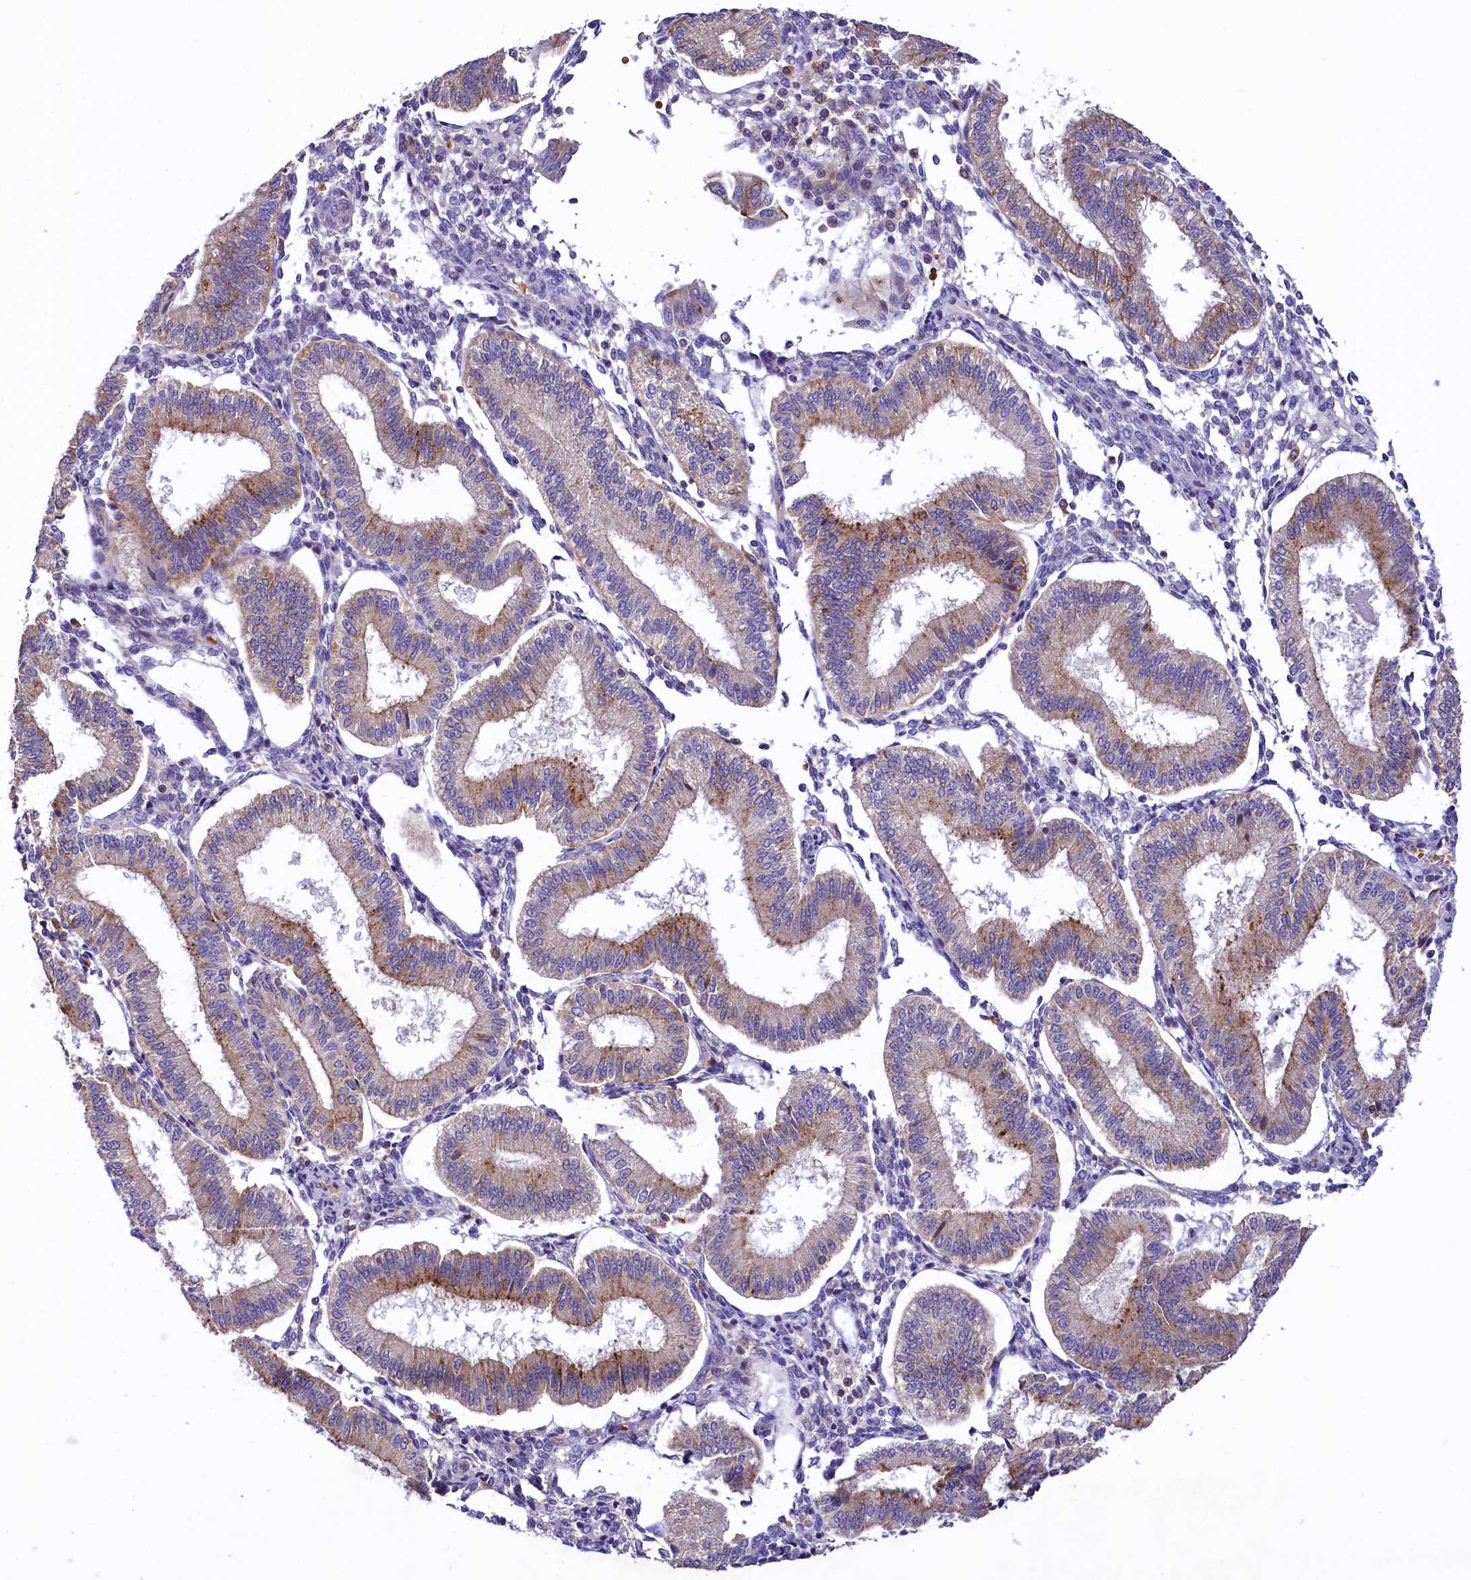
{"staining": {"intensity": "negative", "quantity": "none", "location": "none"}, "tissue": "endometrium", "cell_type": "Cells in endometrial stroma", "image_type": "normal", "snomed": [{"axis": "morphology", "description": "Normal tissue, NOS"}, {"axis": "topography", "description": "Endometrium"}], "caption": "Endometrium was stained to show a protein in brown. There is no significant positivity in cells in endometrial stroma. The staining was performed using DAB (3,3'-diaminobenzidine) to visualize the protein expression in brown, while the nuclei were stained in blue with hematoxylin (Magnification: 20x).", "gene": "HPS6", "patient": {"sex": "female", "age": 39}}